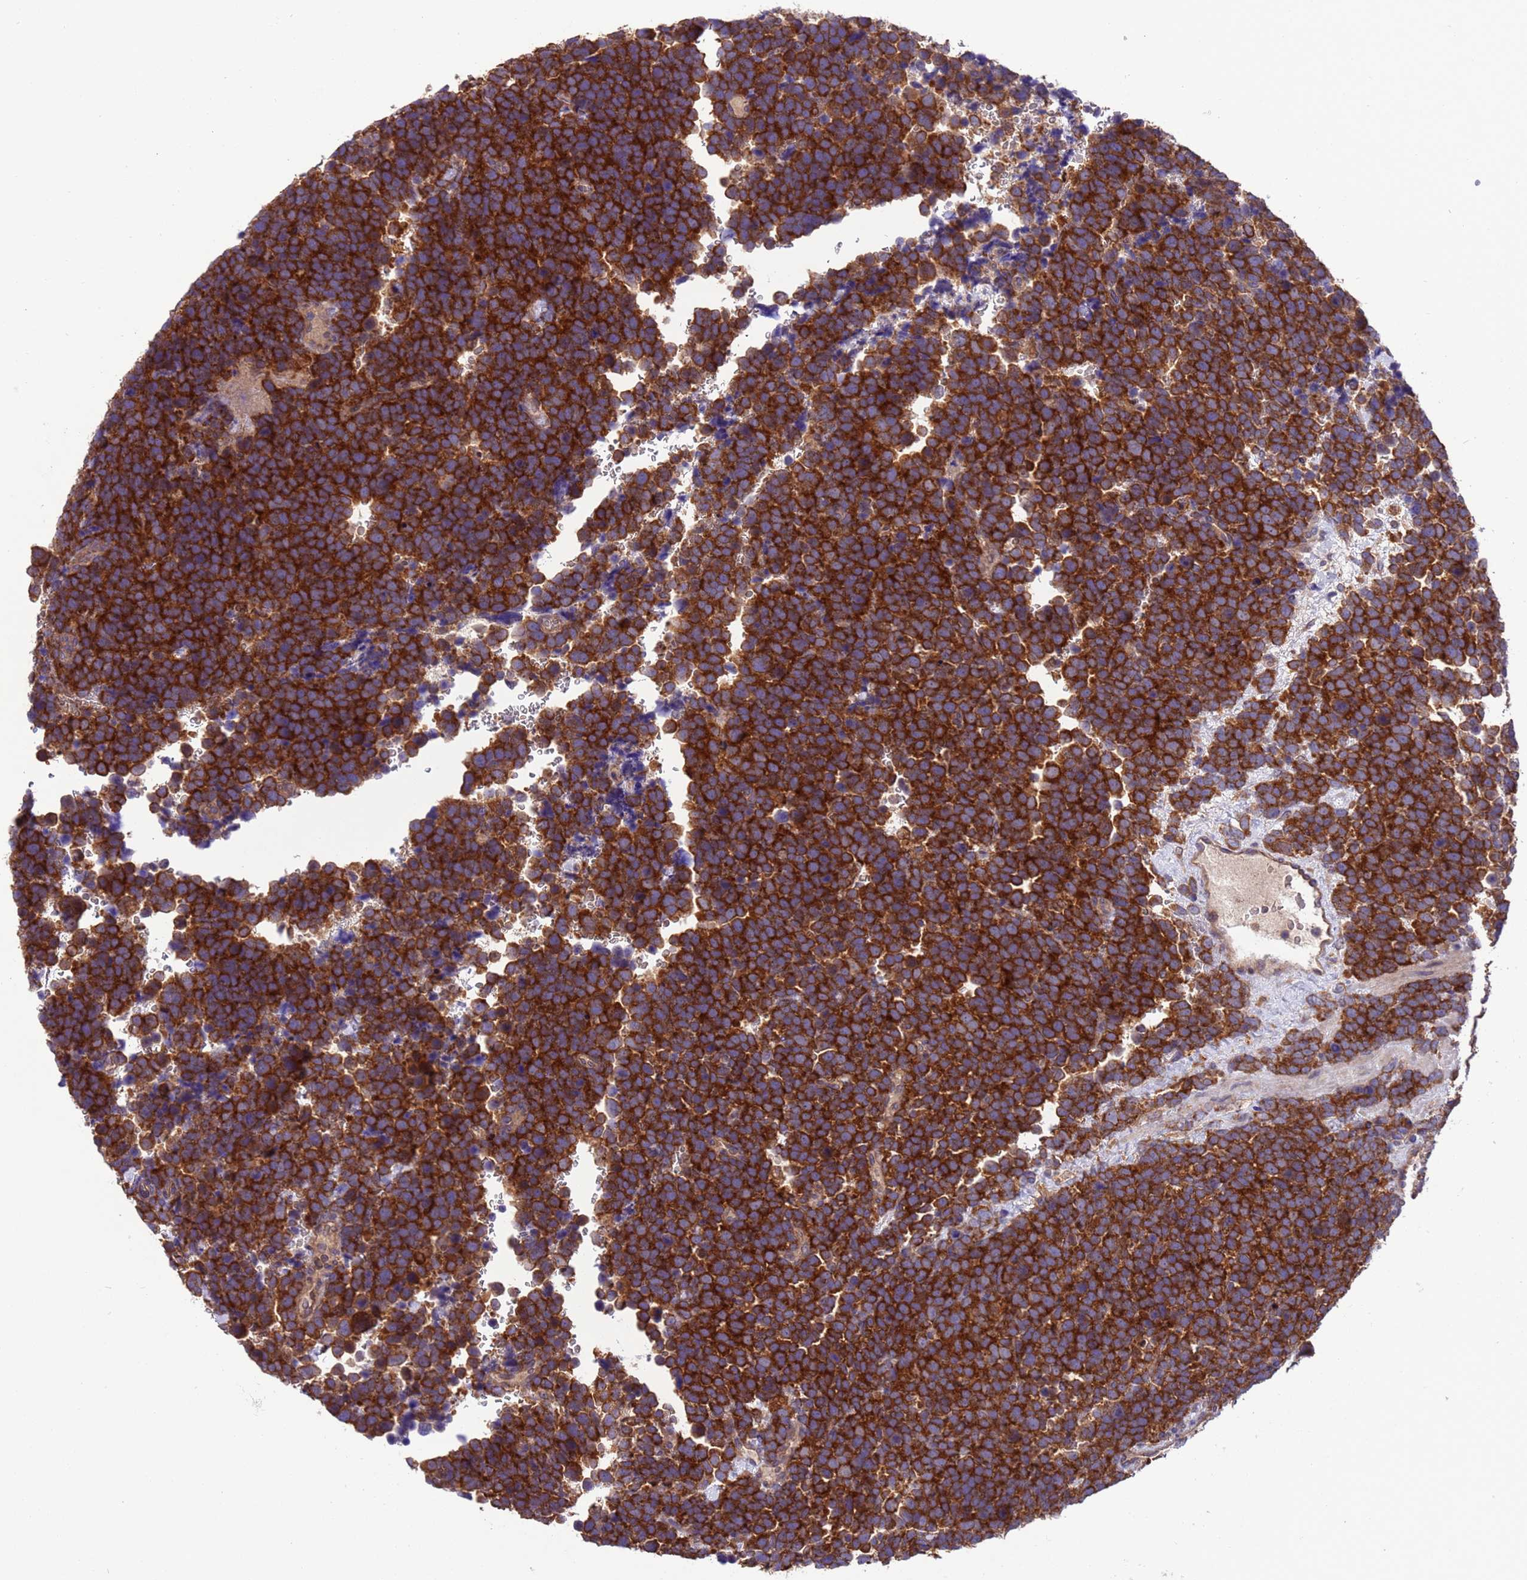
{"staining": {"intensity": "strong", "quantity": ">75%", "location": "cytoplasmic/membranous"}, "tissue": "urothelial cancer", "cell_type": "Tumor cells", "image_type": "cancer", "snomed": [{"axis": "morphology", "description": "Urothelial carcinoma, High grade"}, {"axis": "topography", "description": "Urinary bladder"}], "caption": "Immunohistochemistry image of neoplastic tissue: human urothelial cancer stained using immunohistochemistry (IHC) displays high levels of strong protein expression localized specifically in the cytoplasmic/membranous of tumor cells, appearing as a cytoplasmic/membranous brown color.", "gene": "ARHGAP12", "patient": {"sex": "female", "age": 82}}